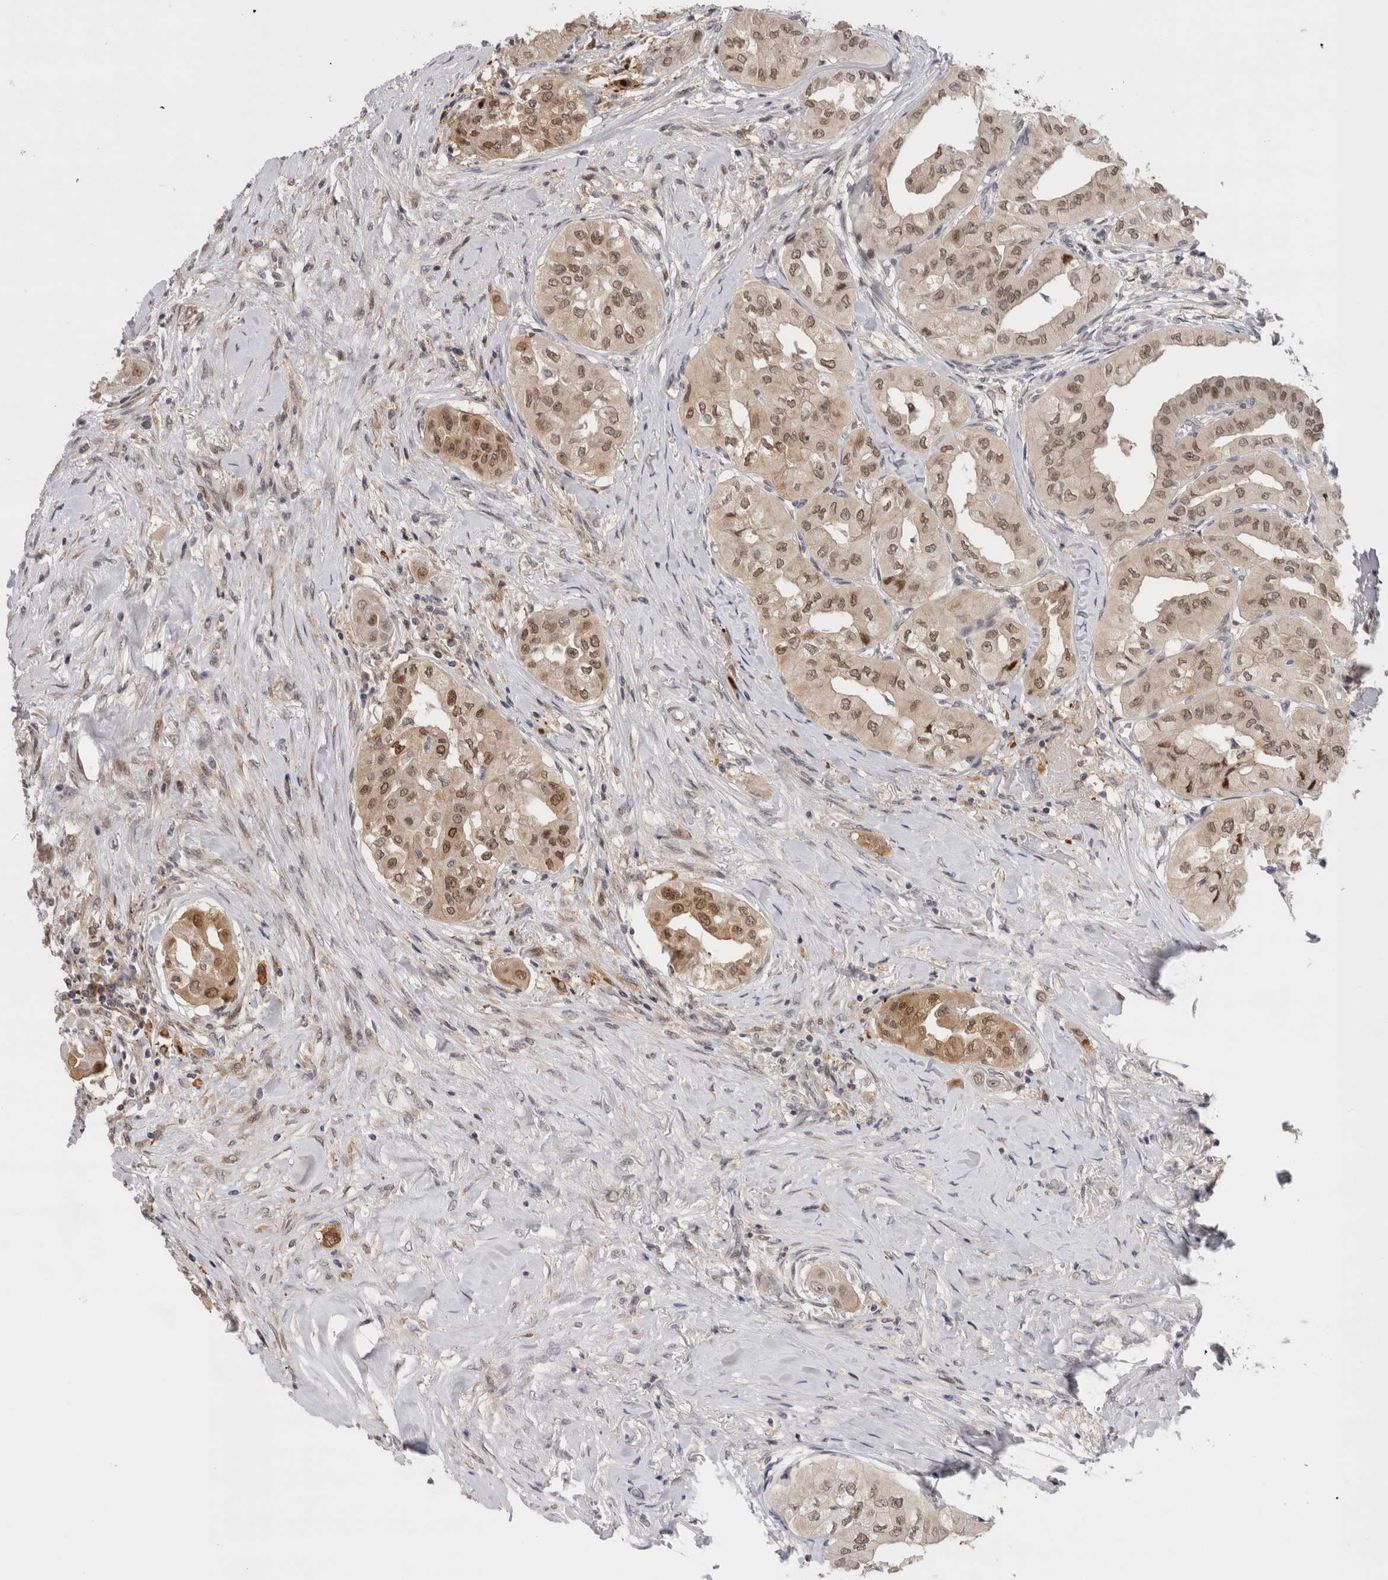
{"staining": {"intensity": "moderate", "quantity": ">75%", "location": "nuclear"}, "tissue": "thyroid cancer", "cell_type": "Tumor cells", "image_type": "cancer", "snomed": [{"axis": "morphology", "description": "Papillary adenocarcinoma, NOS"}, {"axis": "topography", "description": "Thyroid gland"}], "caption": "IHC photomicrograph of neoplastic tissue: human thyroid papillary adenocarcinoma stained using immunohistochemistry (IHC) exhibits medium levels of moderate protein expression localized specifically in the nuclear of tumor cells, appearing as a nuclear brown color.", "gene": "ZNF521", "patient": {"sex": "female", "age": 59}}